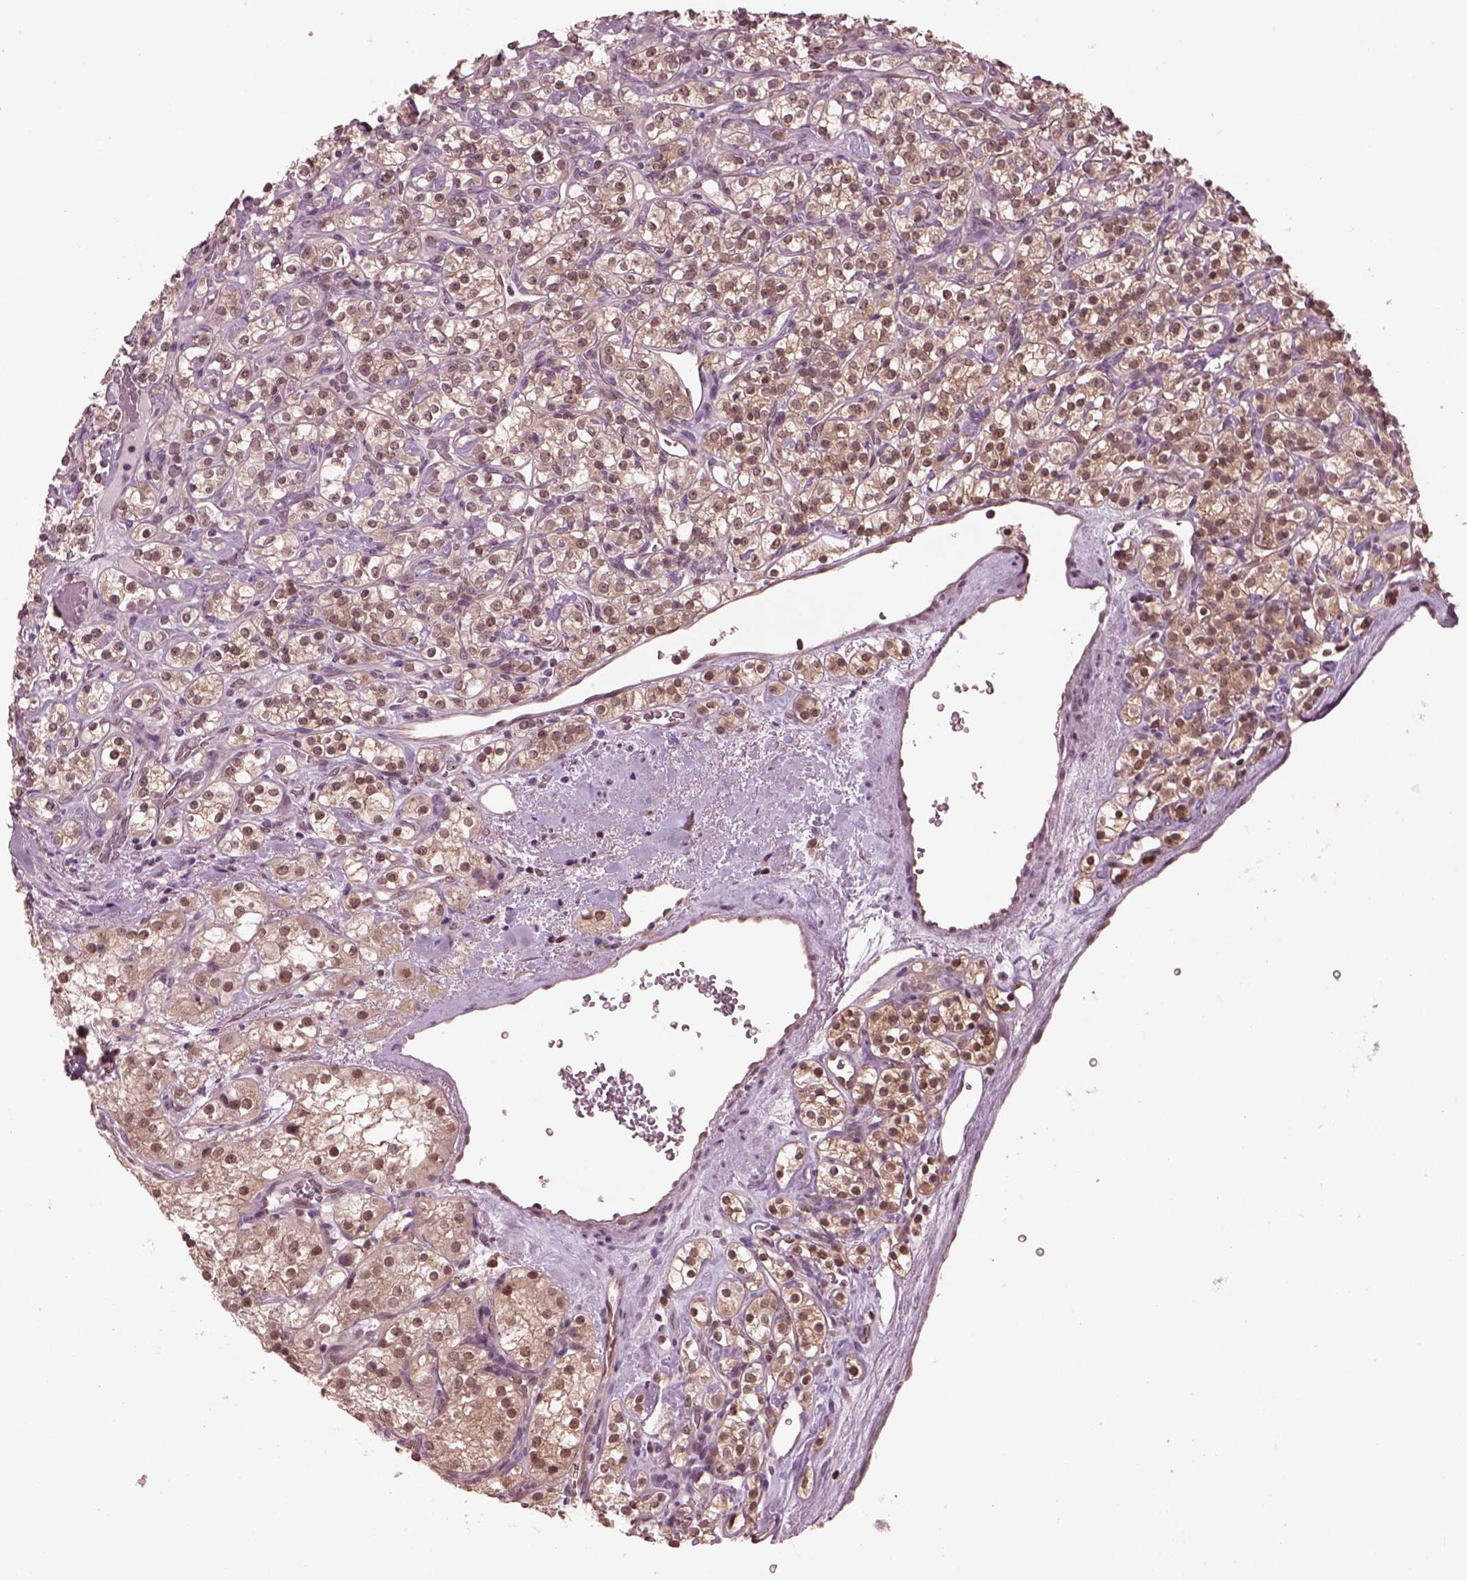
{"staining": {"intensity": "moderate", "quantity": "<25%", "location": "cytoplasmic/membranous,nuclear"}, "tissue": "renal cancer", "cell_type": "Tumor cells", "image_type": "cancer", "snomed": [{"axis": "morphology", "description": "Adenocarcinoma, NOS"}, {"axis": "topography", "description": "Kidney"}], "caption": "Adenocarcinoma (renal) stained with immunohistochemistry (IHC) displays moderate cytoplasmic/membranous and nuclear staining in about <25% of tumor cells. The protein of interest is stained brown, and the nuclei are stained in blue (DAB (3,3'-diaminobenzidine) IHC with brightfield microscopy, high magnification).", "gene": "SRI", "patient": {"sex": "male", "age": 77}}